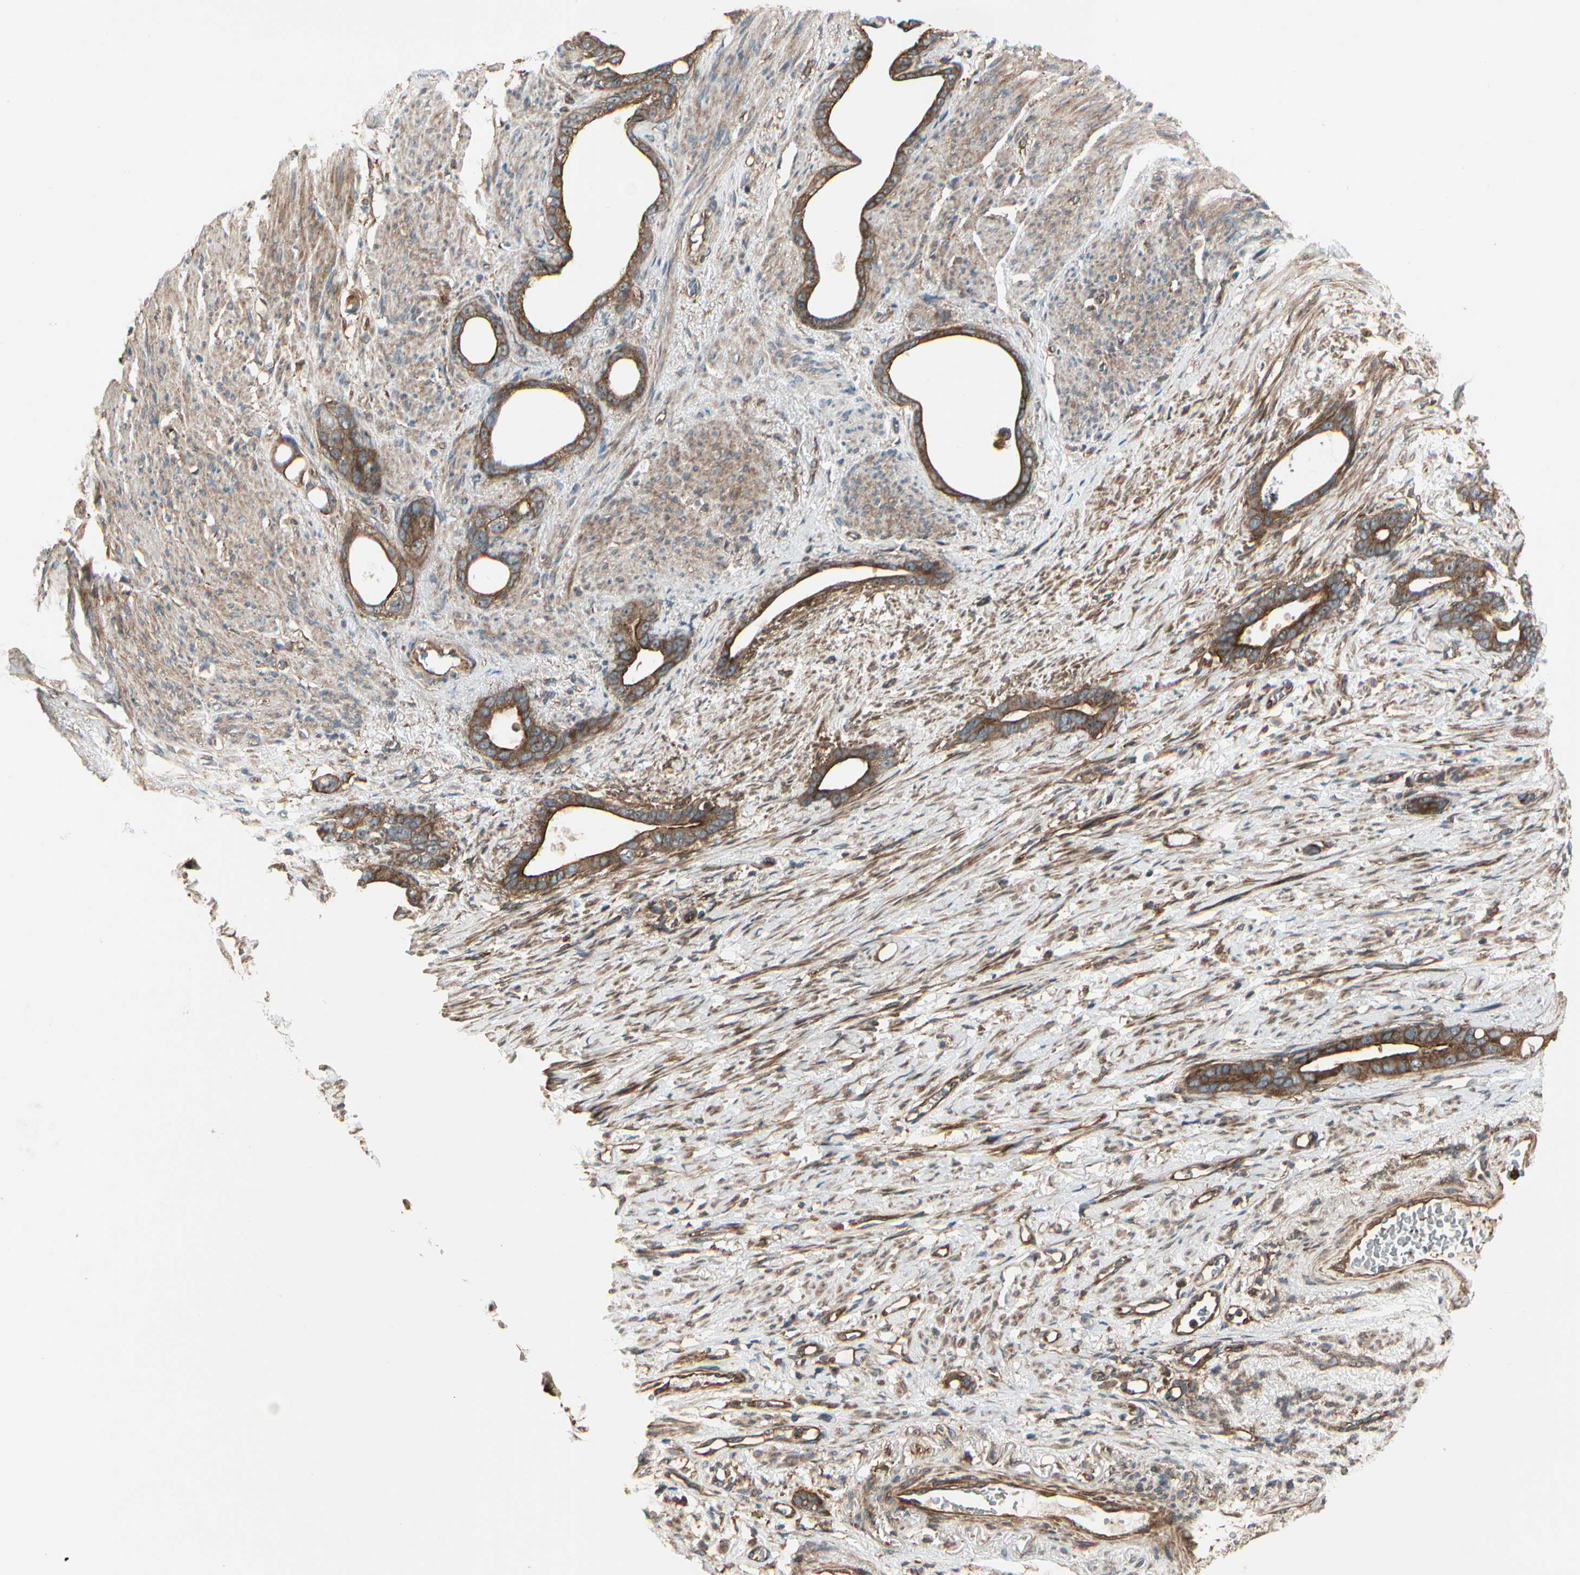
{"staining": {"intensity": "strong", "quantity": ">75%", "location": "cytoplasmic/membranous"}, "tissue": "stomach cancer", "cell_type": "Tumor cells", "image_type": "cancer", "snomed": [{"axis": "morphology", "description": "Adenocarcinoma, NOS"}, {"axis": "topography", "description": "Stomach"}], "caption": "Protein staining of stomach cancer (adenocarcinoma) tissue exhibits strong cytoplasmic/membranous expression in about >75% of tumor cells. The staining was performed using DAB (3,3'-diaminobenzidine), with brown indicating positive protein expression. Nuclei are stained blue with hematoxylin.", "gene": "FKBP15", "patient": {"sex": "female", "age": 75}}